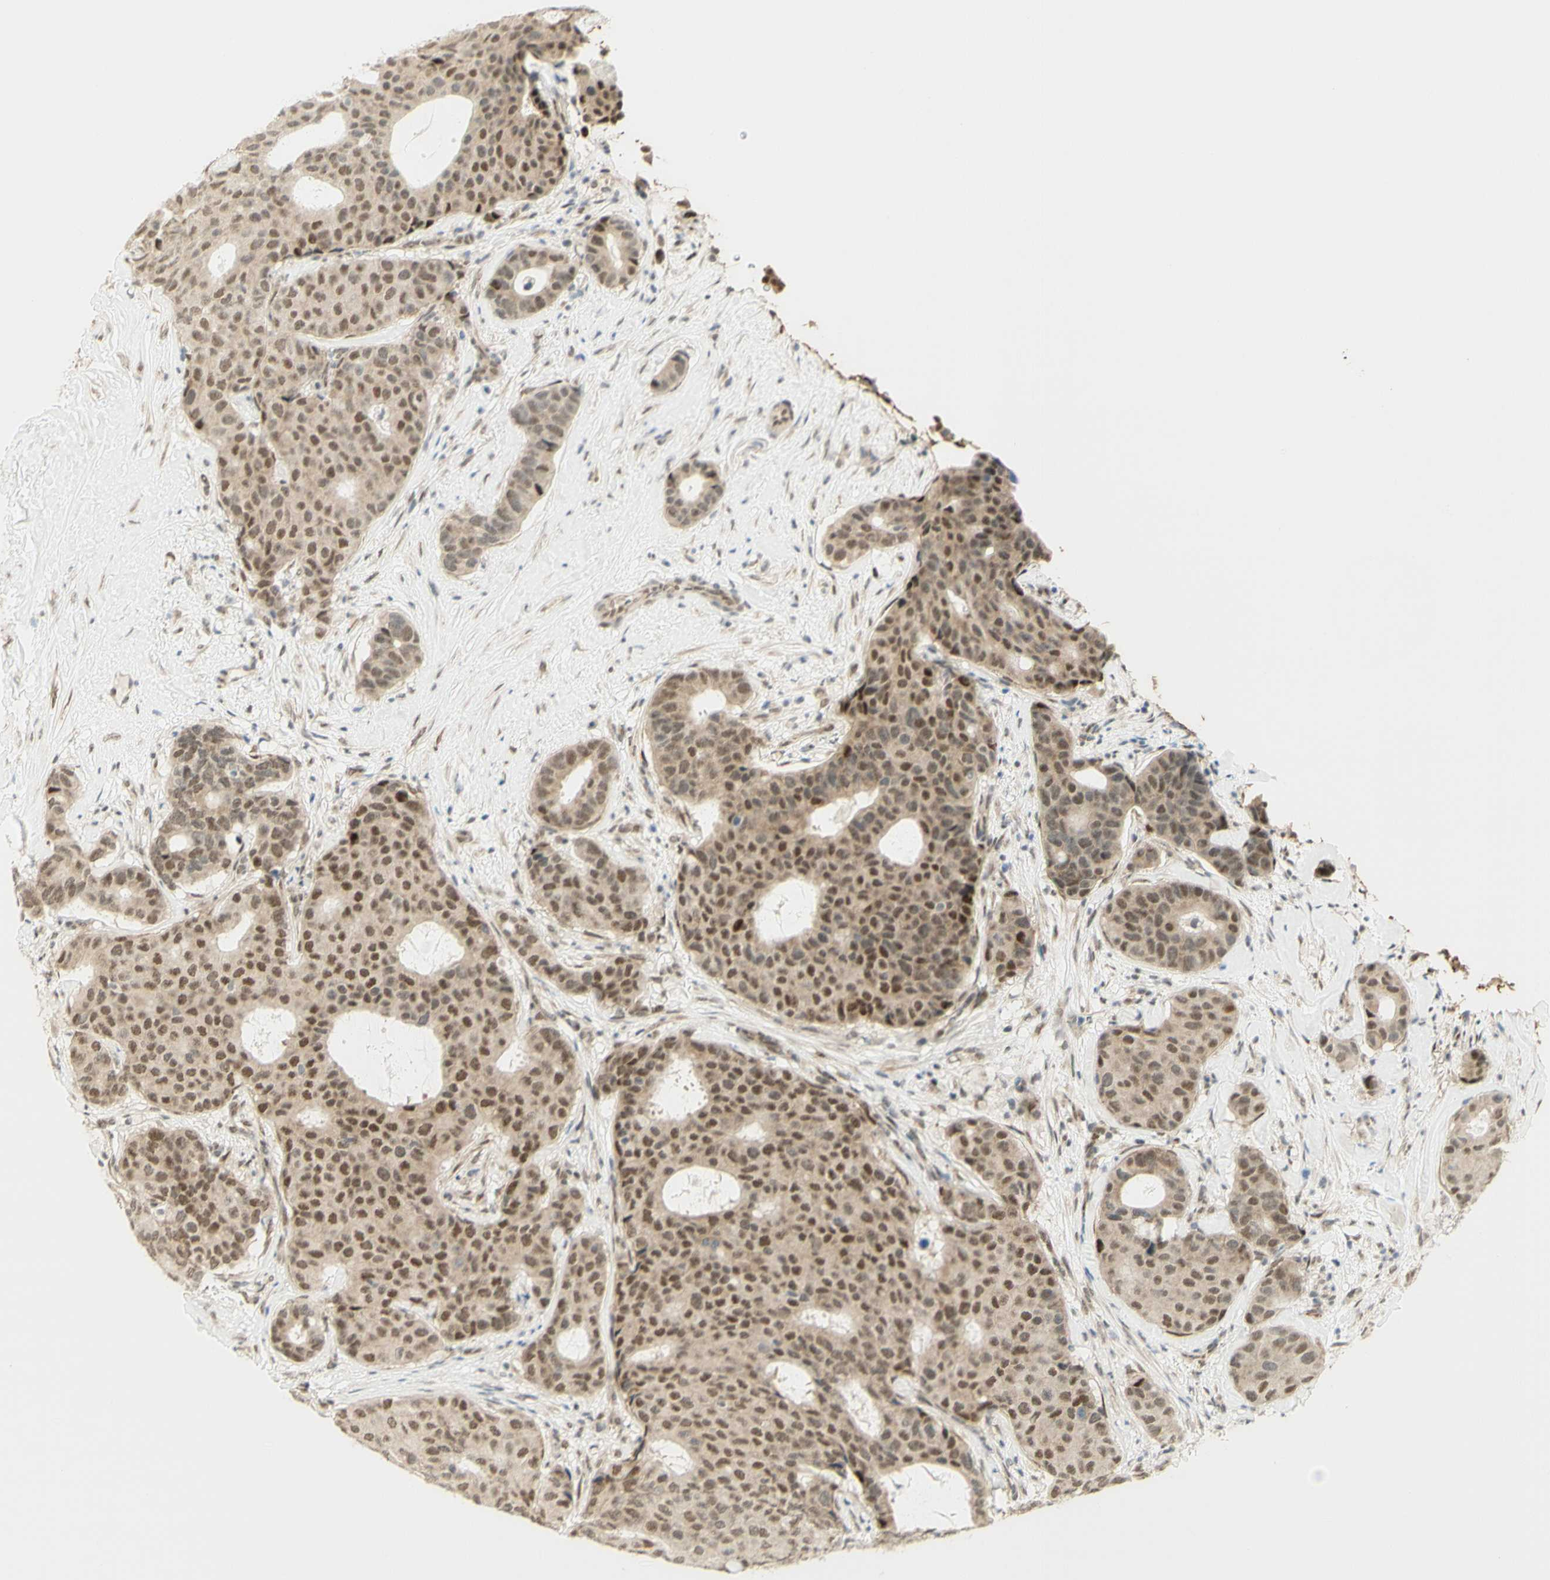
{"staining": {"intensity": "moderate", "quantity": ">75%", "location": "cytoplasmic/membranous,nuclear"}, "tissue": "breast cancer", "cell_type": "Tumor cells", "image_type": "cancer", "snomed": [{"axis": "morphology", "description": "Duct carcinoma"}, {"axis": "topography", "description": "Breast"}], "caption": "Tumor cells reveal medium levels of moderate cytoplasmic/membranous and nuclear staining in about >75% of cells in breast cancer (infiltrating ductal carcinoma).", "gene": "DDX1", "patient": {"sex": "female", "age": 75}}